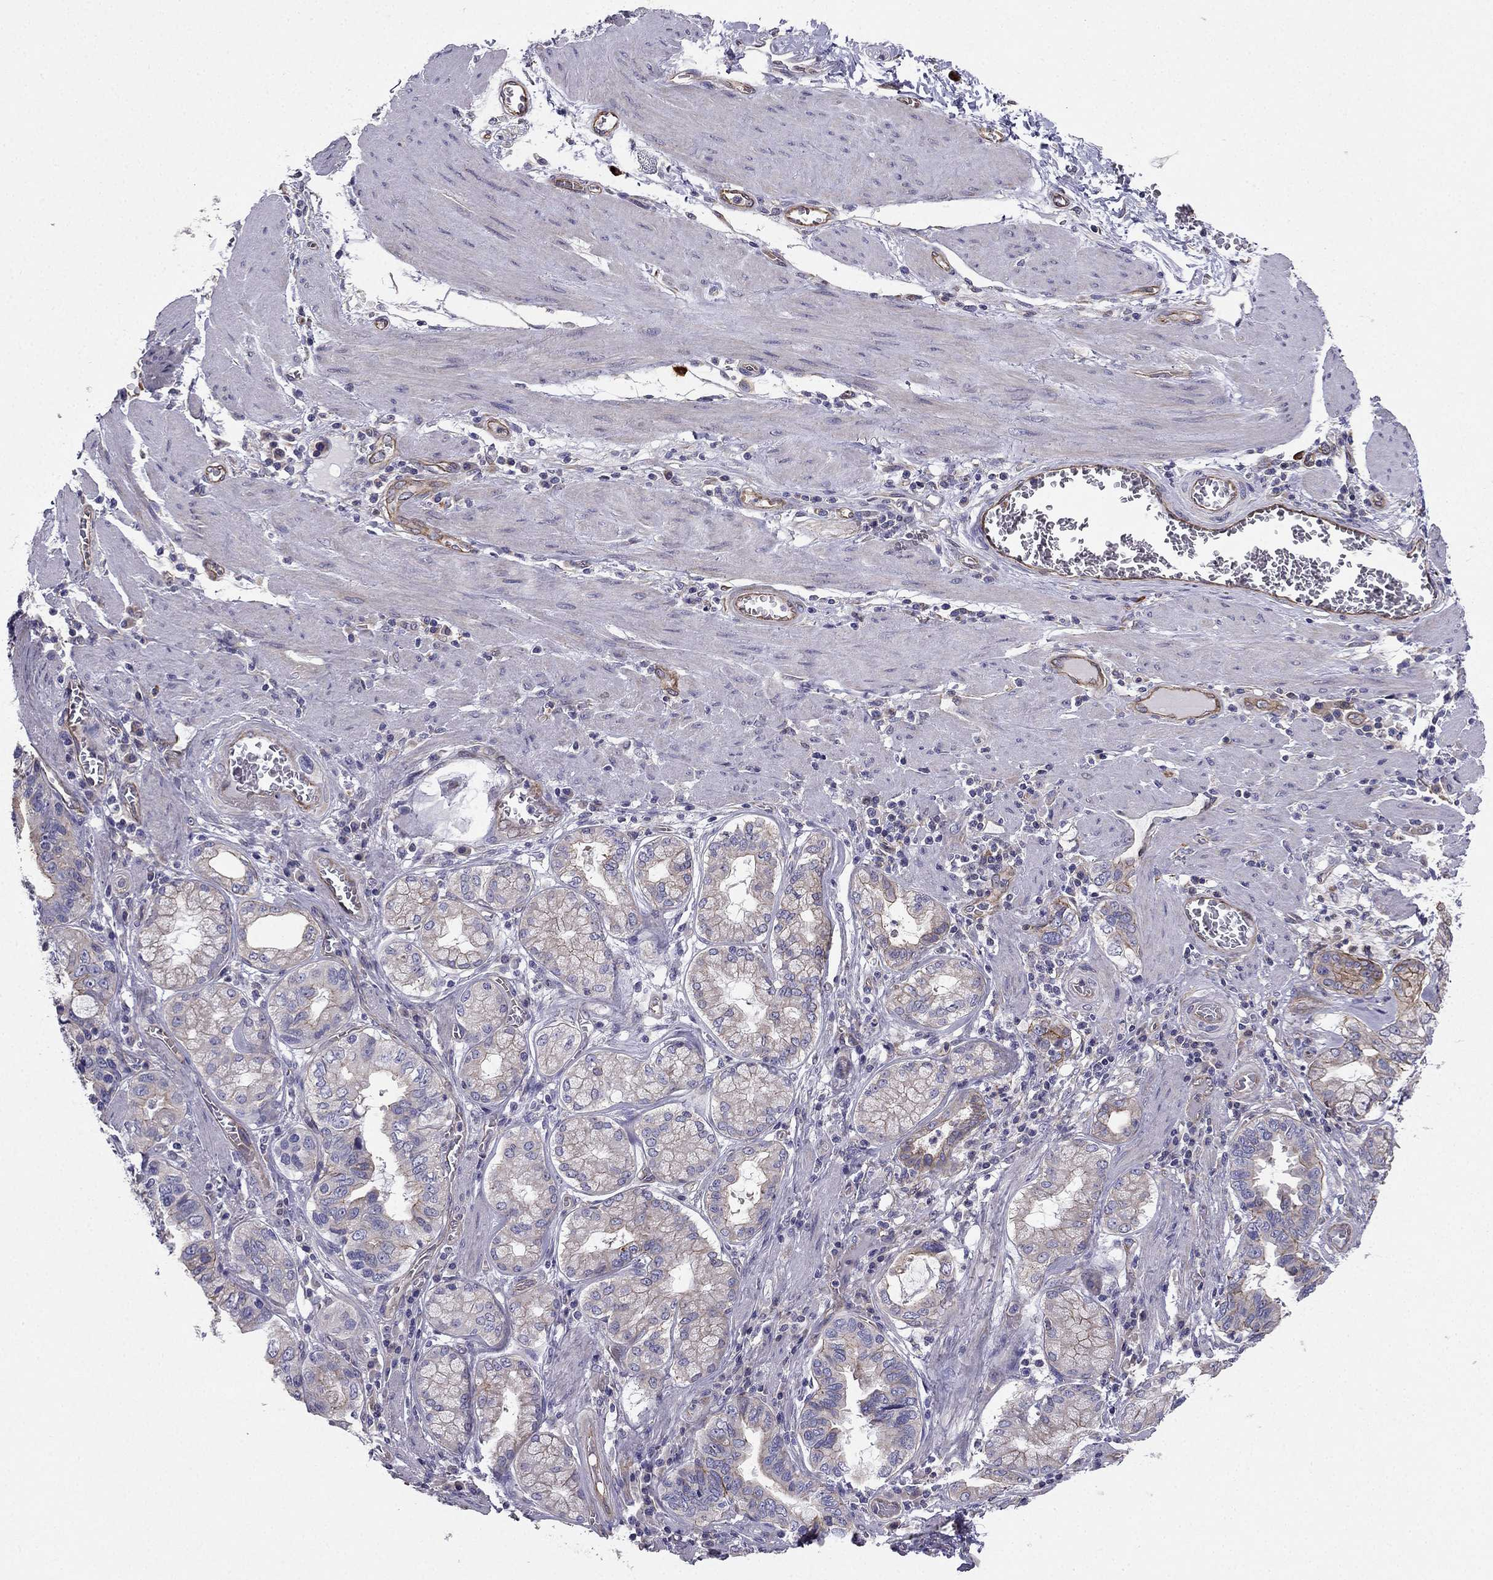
{"staining": {"intensity": "moderate", "quantity": "25%-75%", "location": "cytoplasmic/membranous"}, "tissue": "stomach cancer", "cell_type": "Tumor cells", "image_type": "cancer", "snomed": [{"axis": "morphology", "description": "Adenocarcinoma, NOS"}, {"axis": "topography", "description": "Stomach, lower"}], "caption": "This is a histology image of immunohistochemistry (IHC) staining of stomach cancer, which shows moderate expression in the cytoplasmic/membranous of tumor cells.", "gene": "ENOX1", "patient": {"sex": "female", "age": 76}}